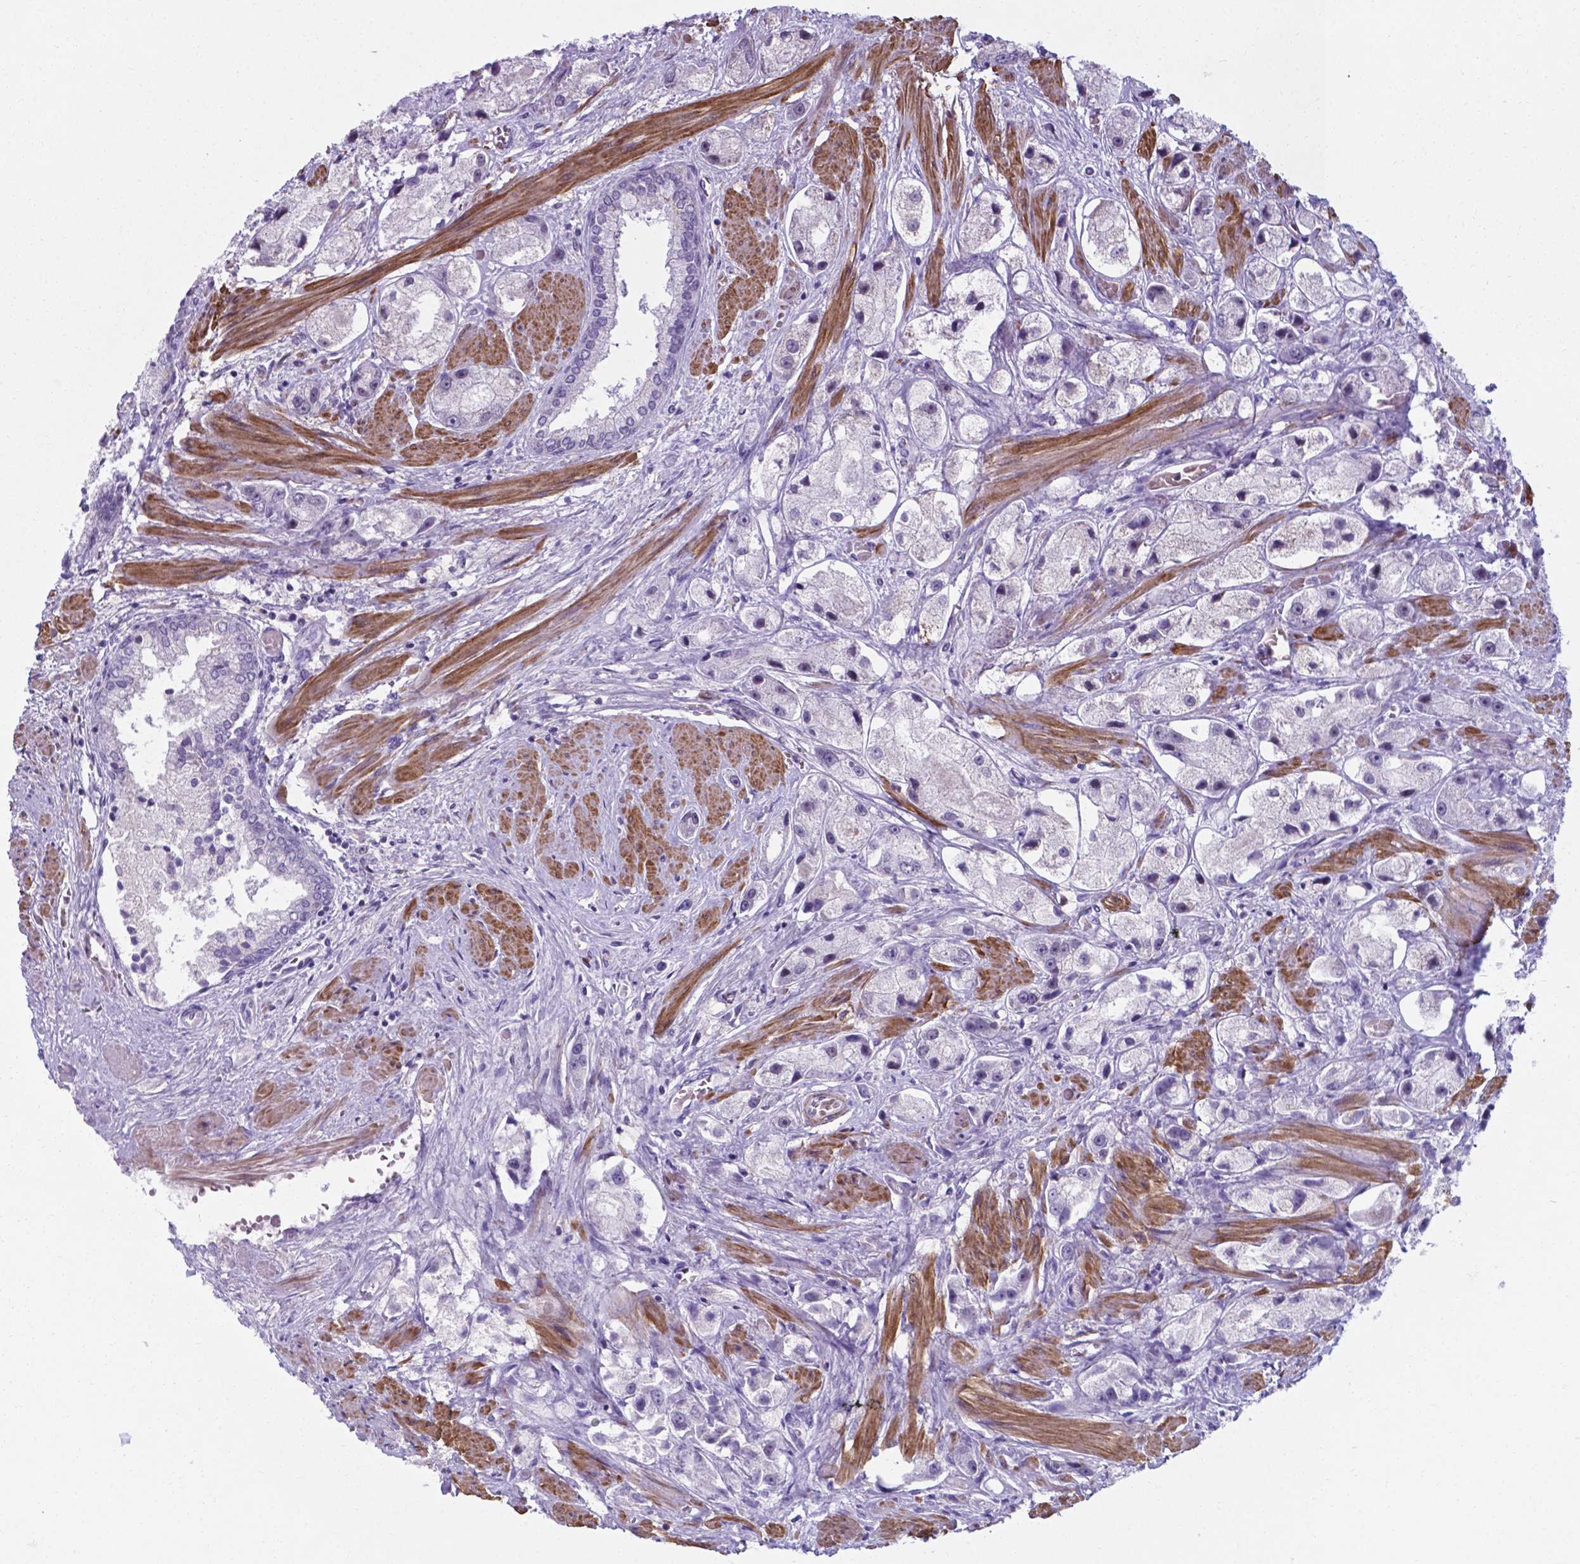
{"staining": {"intensity": "negative", "quantity": "none", "location": "none"}, "tissue": "prostate cancer", "cell_type": "Tumor cells", "image_type": "cancer", "snomed": [{"axis": "morphology", "description": "Adenocarcinoma, High grade"}, {"axis": "topography", "description": "Prostate"}], "caption": "A histopathology image of human prostate adenocarcinoma (high-grade) is negative for staining in tumor cells.", "gene": "AP5B1", "patient": {"sex": "male", "age": 67}}